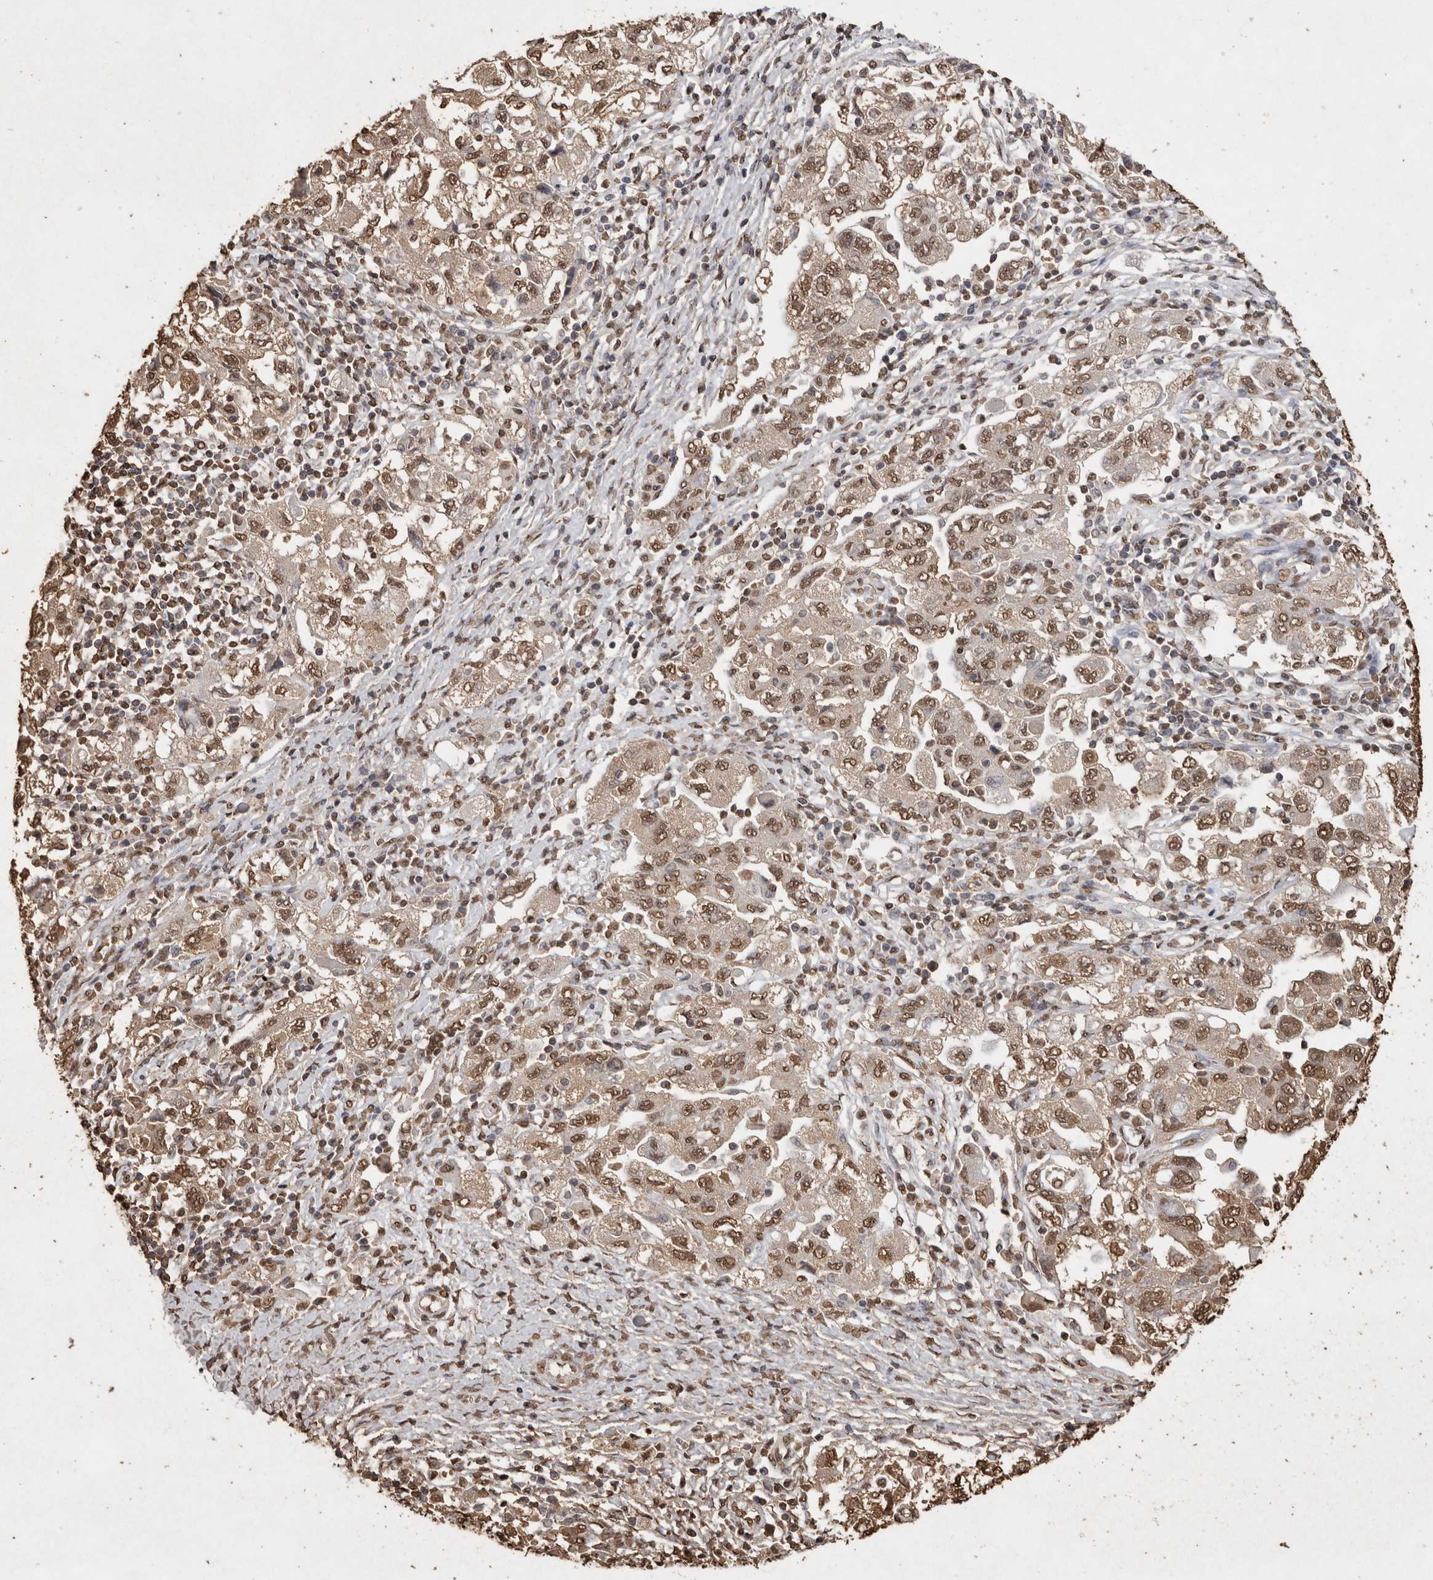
{"staining": {"intensity": "moderate", "quantity": ">75%", "location": "nuclear"}, "tissue": "ovarian cancer", "cell_type": "Tumor cells", "image_type": "cancer", "snomed": [{"axis": "morphology", "description": "Carcinoma, NOS"}, {"axis": "morphology", "description": "Cystadenocarcinoma, serous, NOS"}, {"axis": "topography", "description": "Ovary"}], "caption": "Immunohistochemistry histopathology image of serous cystadenocarcinoma (ovarian) stained for a protein (brown), which demonstrates medium levels of moderate nuclear positivity in approximately >75% of tumor cells.", "gene": "FSTL3", "patient": {"sex": "female", "age": 69}}